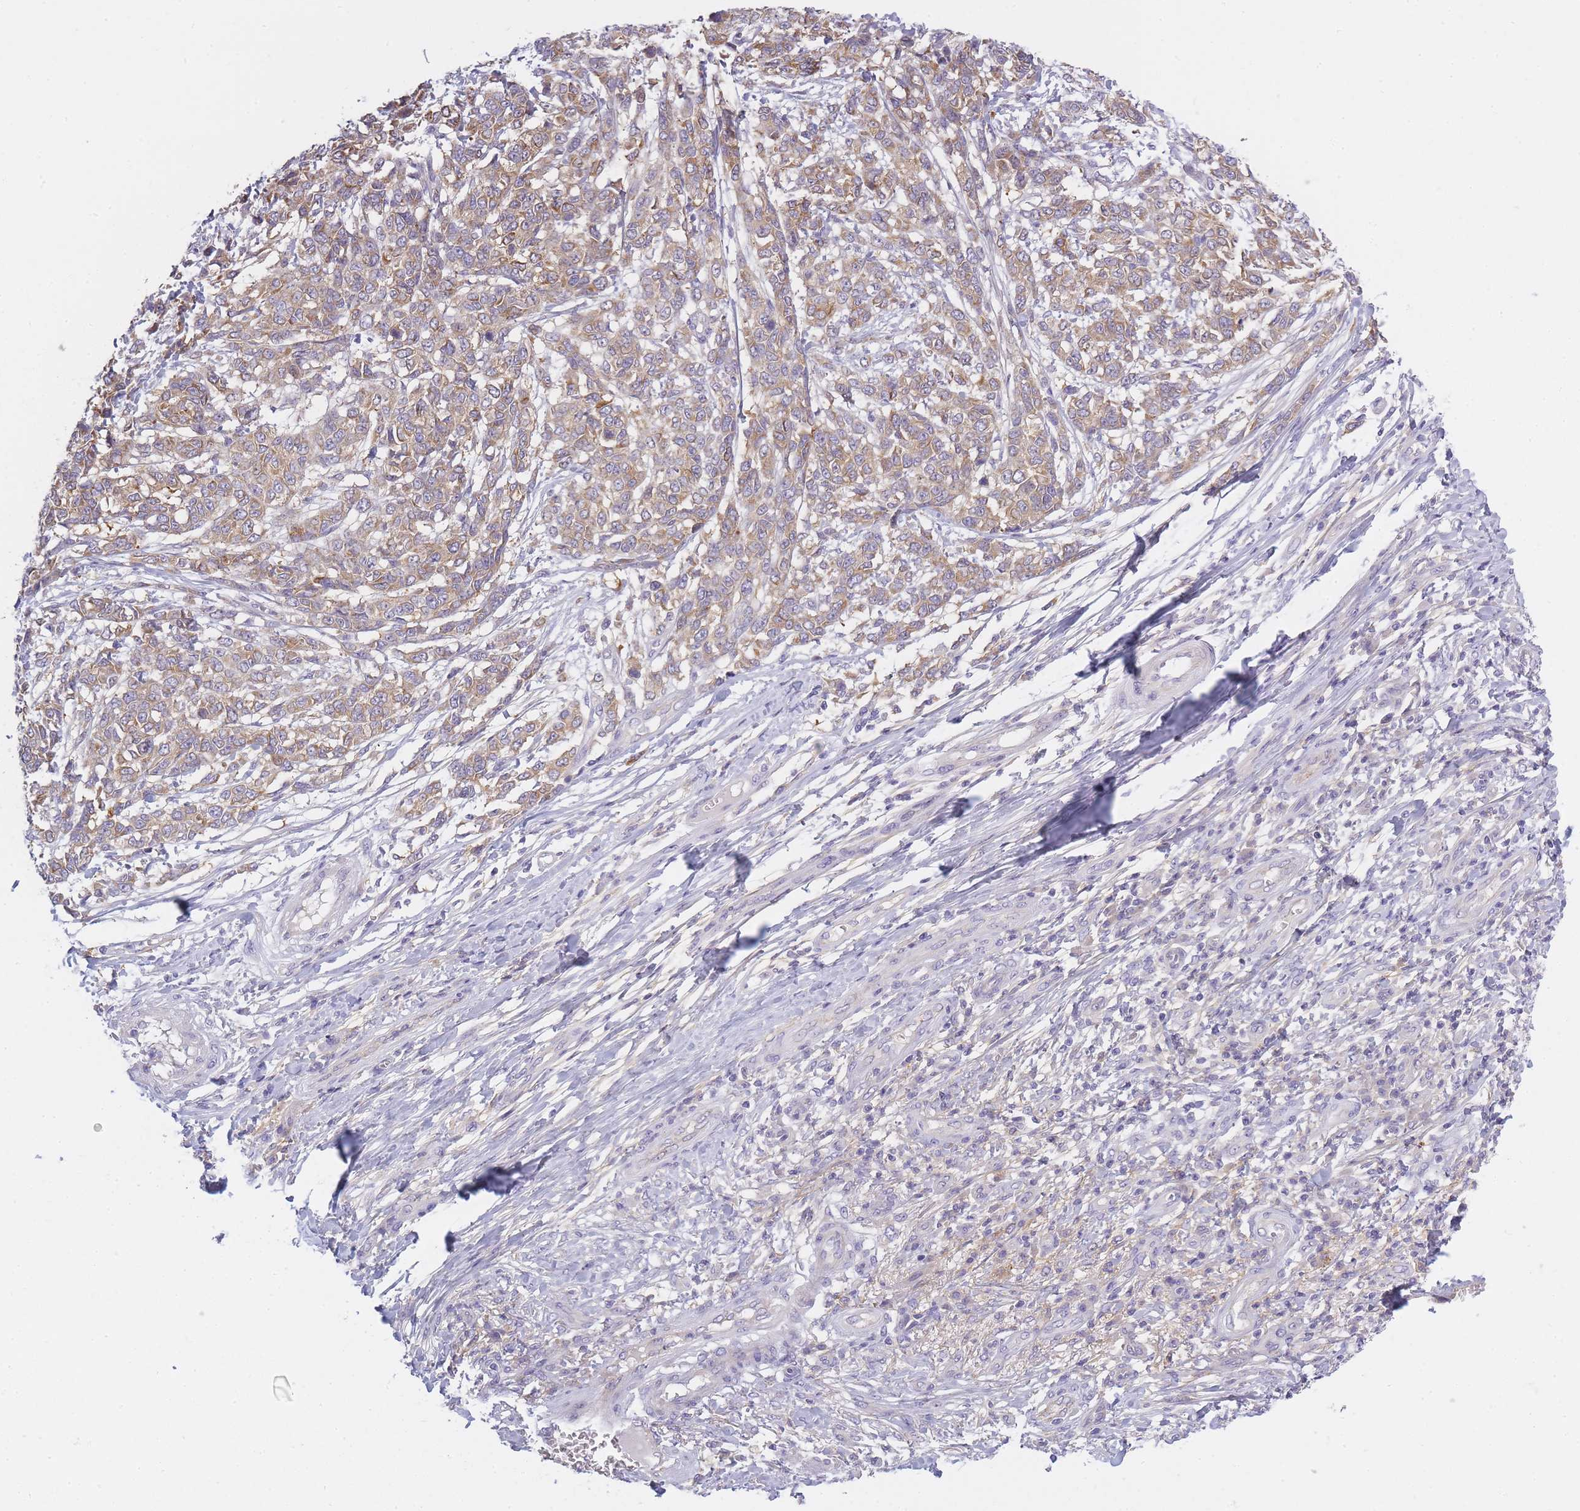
{"staining": {"intensity": "moderate", "quantity": ">75%", "location": "cytoplasmic/membranous"}, "tissue": "melanoma", "cell_type": "Tumor cells", "image_type": "cancer", "snomed": [{"axis": "morphology", "description": "Malignant melanoma, NOS"}, {"axis": "topography", "description": "Skin"}], "caption": "Immunohistochemical staining of malignant melanoma shows moderate cytoplasmic/membranous protein expression in approximately >75% of tumor cells.", "gene": "AP3M2", "patient": {"sex": "male", "age": 49}}